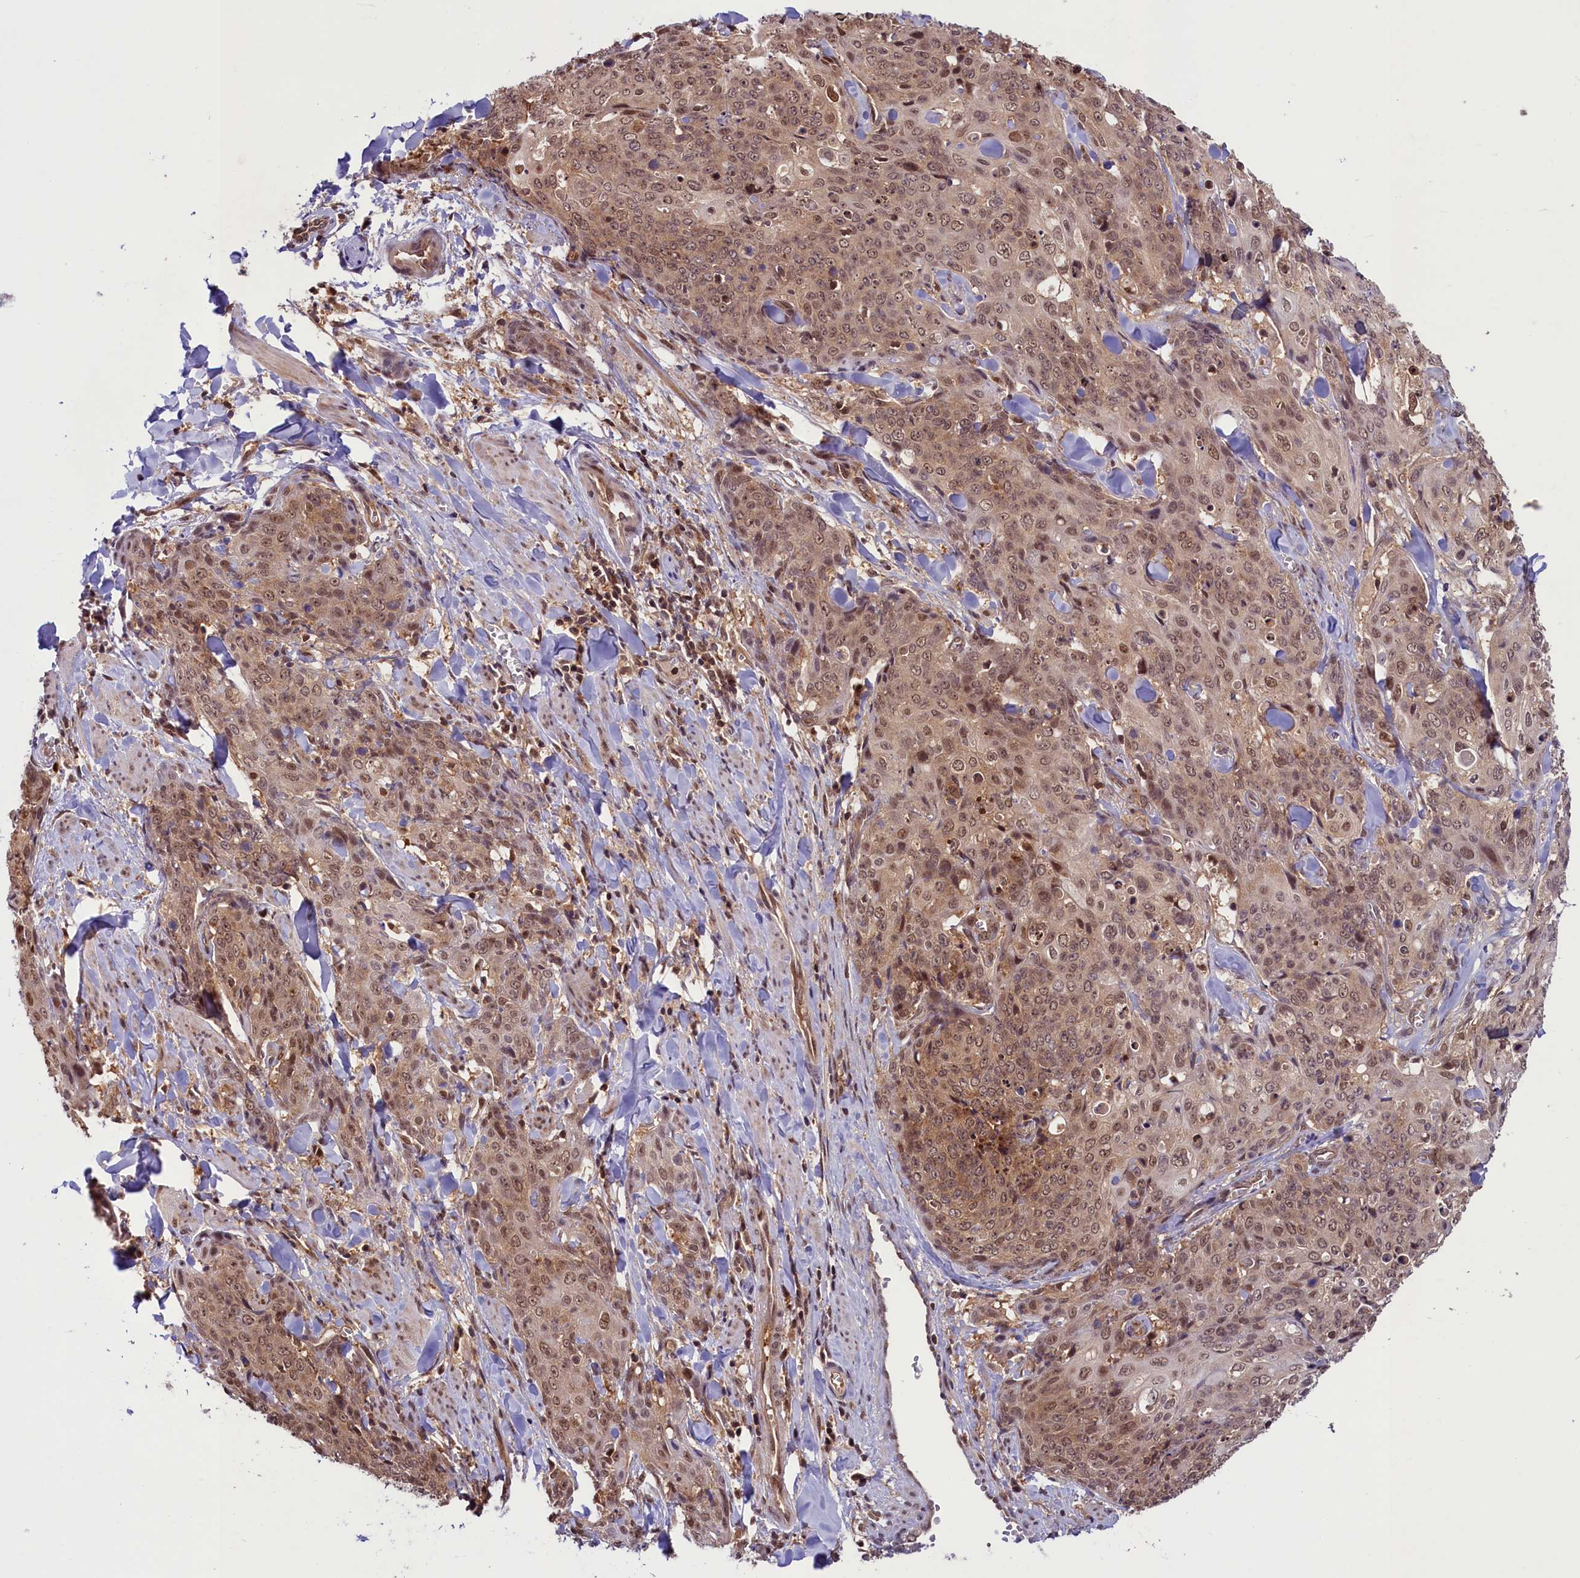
{"staining": {"intensity": "moderate", "quantity": ">75%", "location": "cytoplasmic/membranous,nuclear"}, "tissue": "skin cancer", "cell_type": "Tumor cells", "image_type": "cancer", "snomed": [{"axis": "morphology", "description": "Squamous cell carcinoma, NOS"}, {"axis": "topography", "description": "Skin"}, {"axis": "topography", "description": "Vulva"}], "caption": "A photomicrograph showing moderate cytoplasmic/membranous and nuclear expression in approximately >75% of tumor cells in skin cancer, as visualized by brown immunohistochemical staining.", "gene": "SLC7A6OS", "patient": {"sex": "female", "age": 85}}